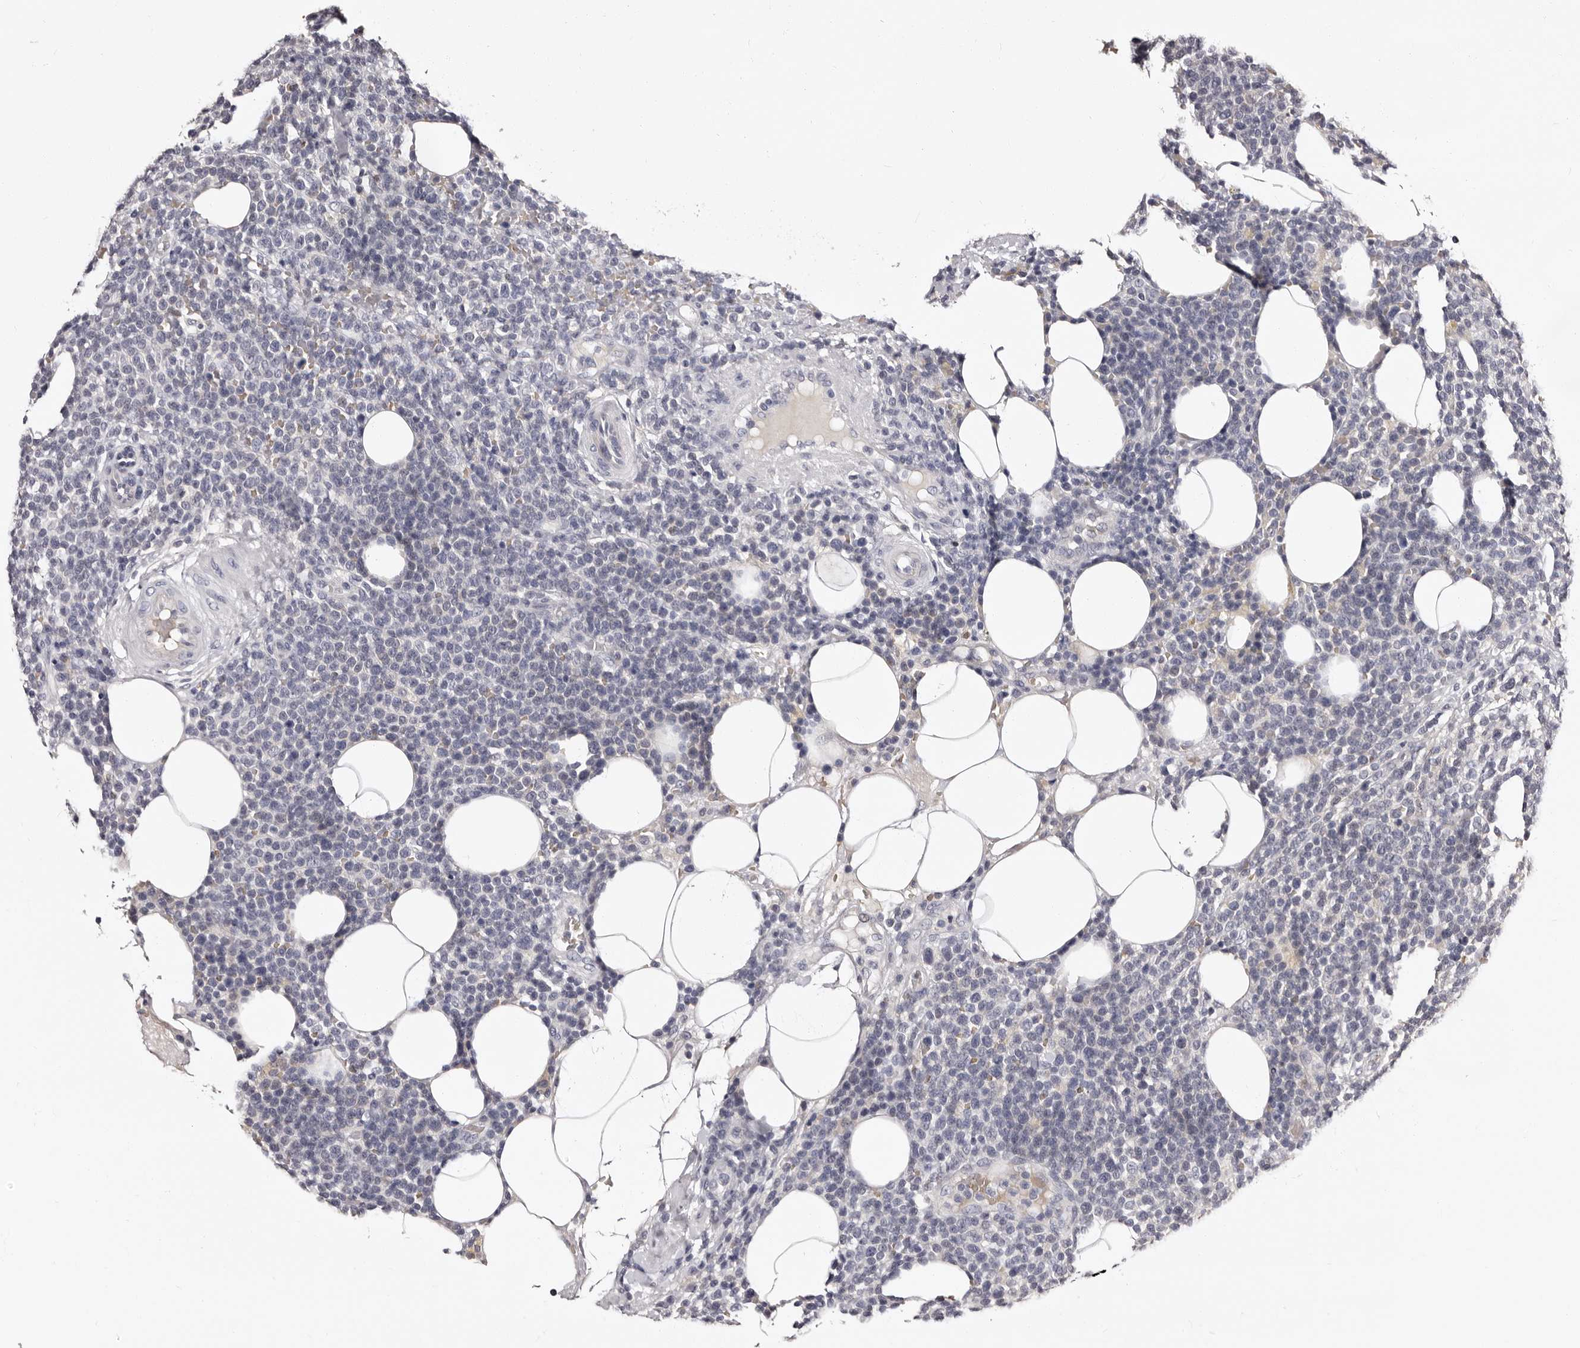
{"staining": {"intensity": "negative", "quantity": "none", "location": "none"}, "tissue": "lymphoma", "cell_type": "Tumor cells", "image_type": "cancer", "snomed": [{"axis": "morphology", "description": "Malignant lymphoma, non-Hodgkin's type, High grade"}, {"axis": "topography", "description": "Lymph node"}], "caption": "Immunohistochemistry photomicrograph of lymphoma stained for a protein (brown), which displays no expression in tumor cells. The staining was performed using DAB to visualize the protein expression in brown, while the nuclei were stained in blue with hematoxylin (Magnification: 20x).", "gene": "BPGM", "patient": {"sex": "male", "age": 61}}